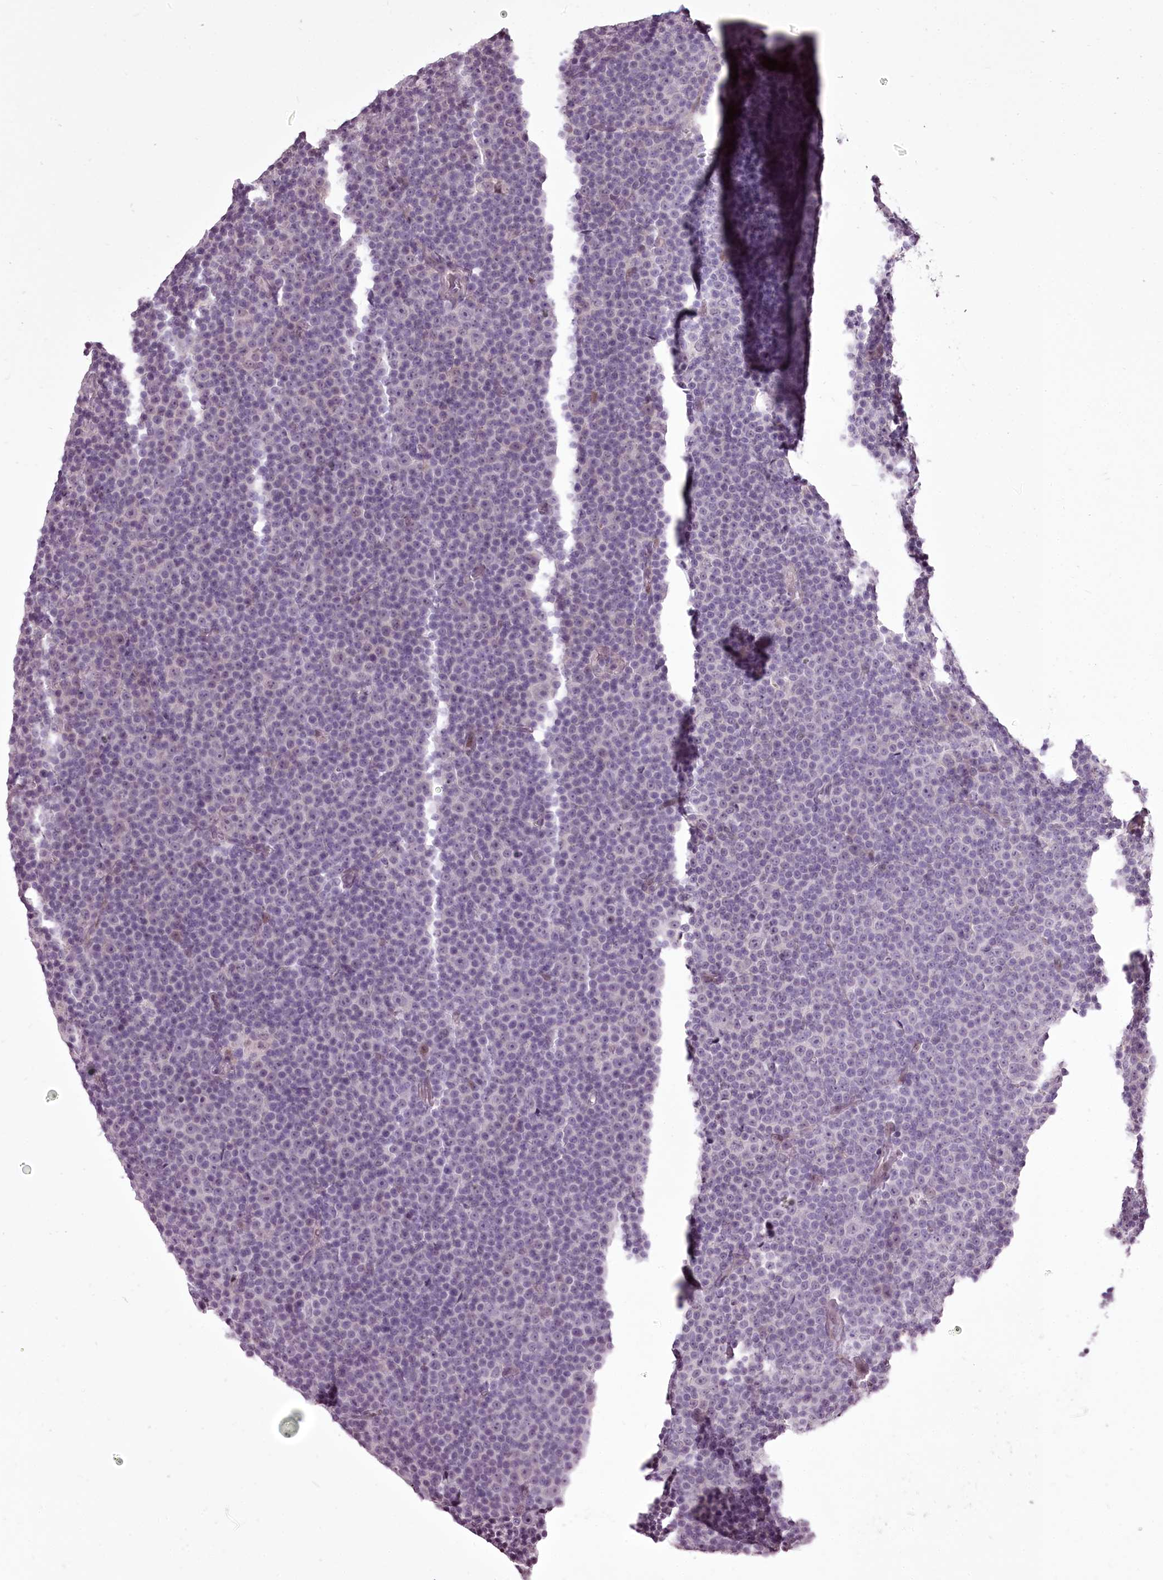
{"staining": {"intensity": "negative", "quantity": "none", "location": "none"}, "tissue": "lymphoma", "cell_type": "Tumor cells", "image_type": "cancer", "snomed": [{"axis": "morphology", "description": "Malignant lymphoma, non-Hodgkin's type, Low grade"}, {"axis": "topography", "description": "Lymph node"}], "caption": "Immunohistochemistry (IHC) micrograph of neoplastic tissue: lymphoma stained with DAB shows no significant protein expression in tumor cells.", "gene": "C1orf56", "patient": {"sex": "female", "age": 67}}